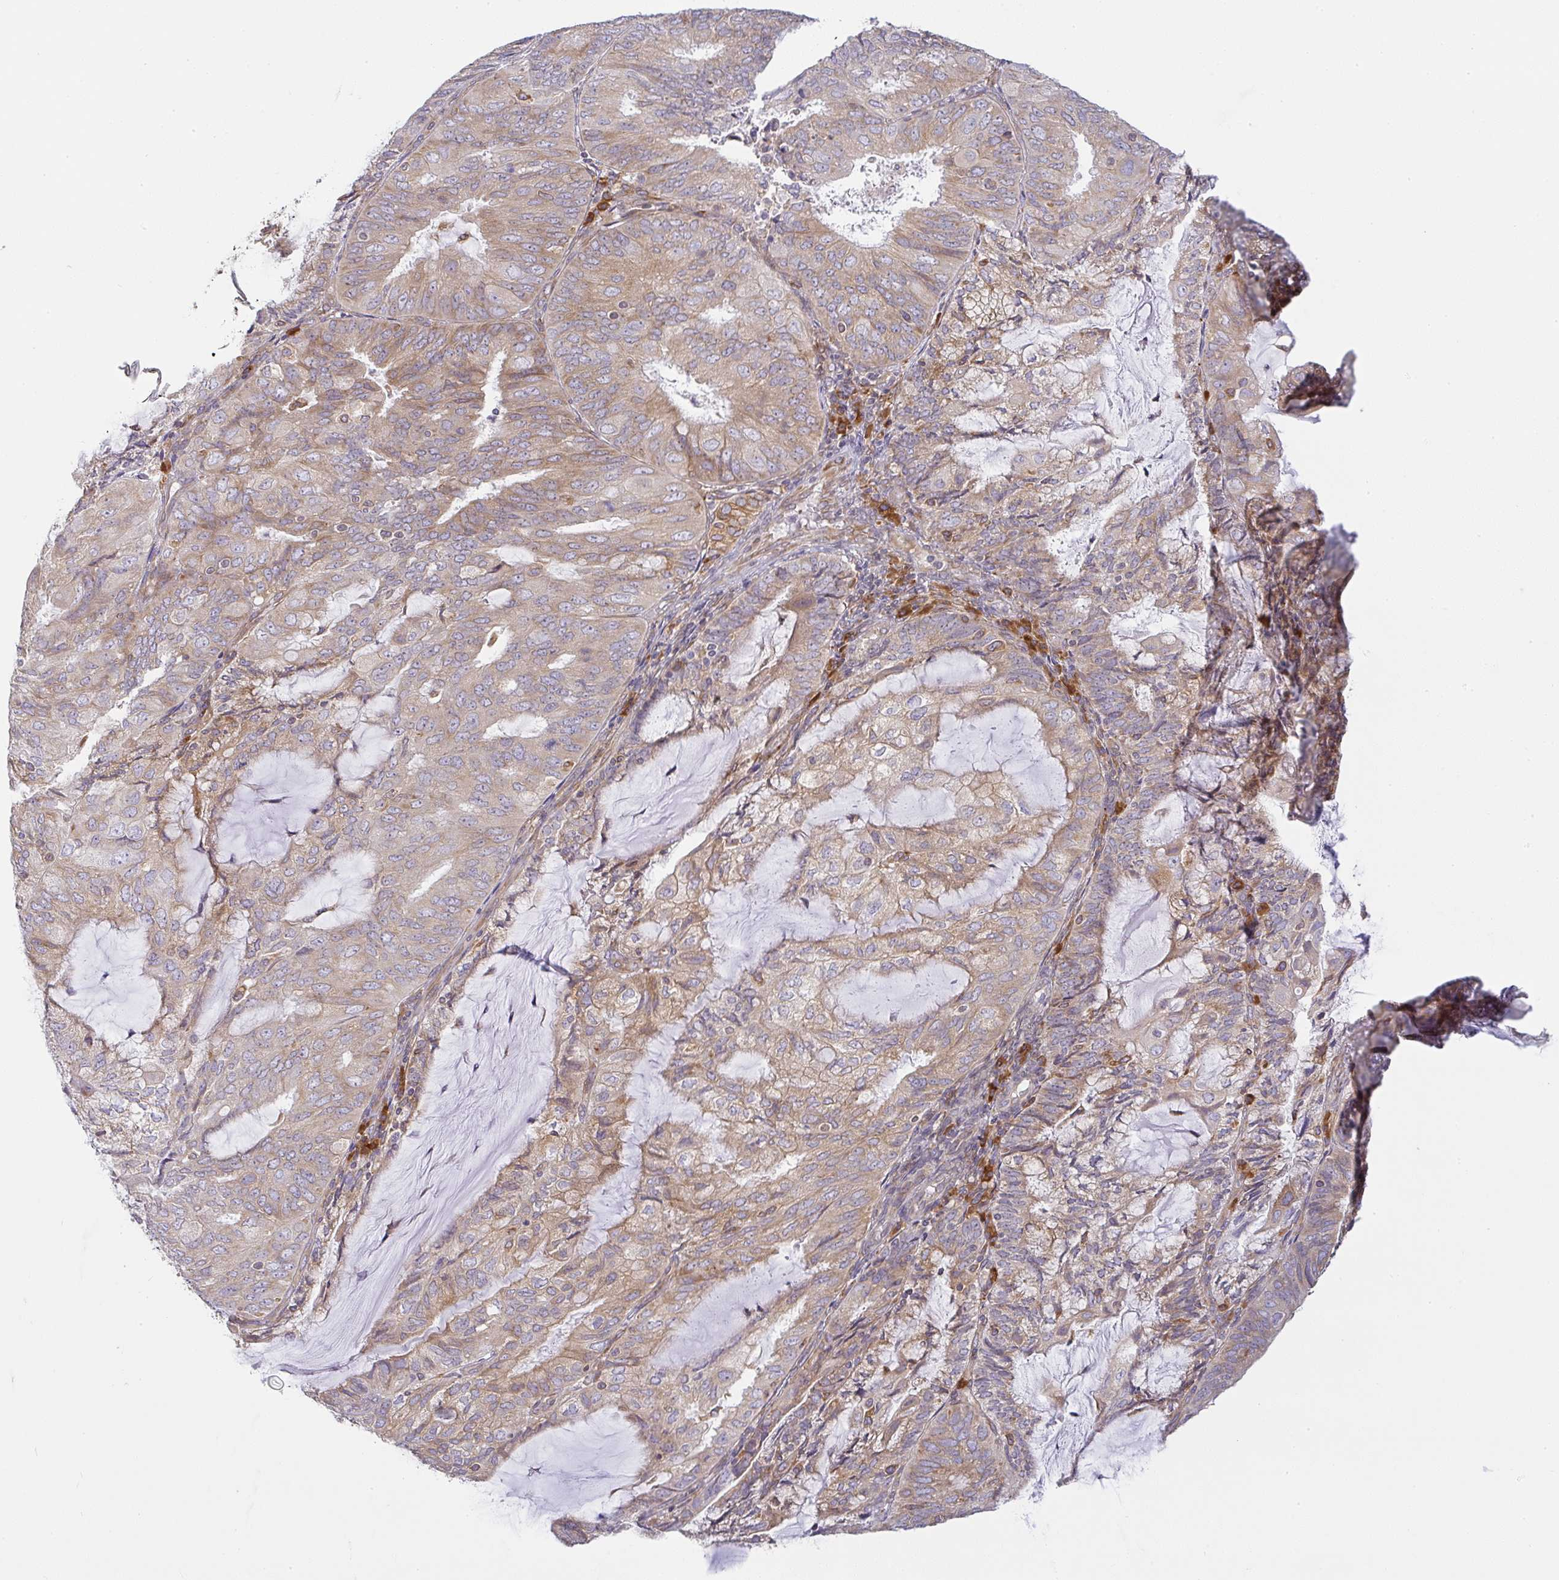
{"staining": {"intensity": "moderate", "quantity": ">75%", "location": "cytoplasmic/membranous"}, "tissue": "endometrial cancer", "cell_type": "Tumor cells", "image_type": "cancer", "snomed": [{"axis": "morphology", "description": "Adenocarcinoma, NOS"}, {"axis": "topography", "description": "Endometrium"}], "caption": "The immunohistochemical stain highlights moderate cytoplasmic/membranous staining in tumor cells of adenocarcinoma (endometrial) tissue.", "gene": "DERL2", "patient": {"sex": "female", "age": 81}}